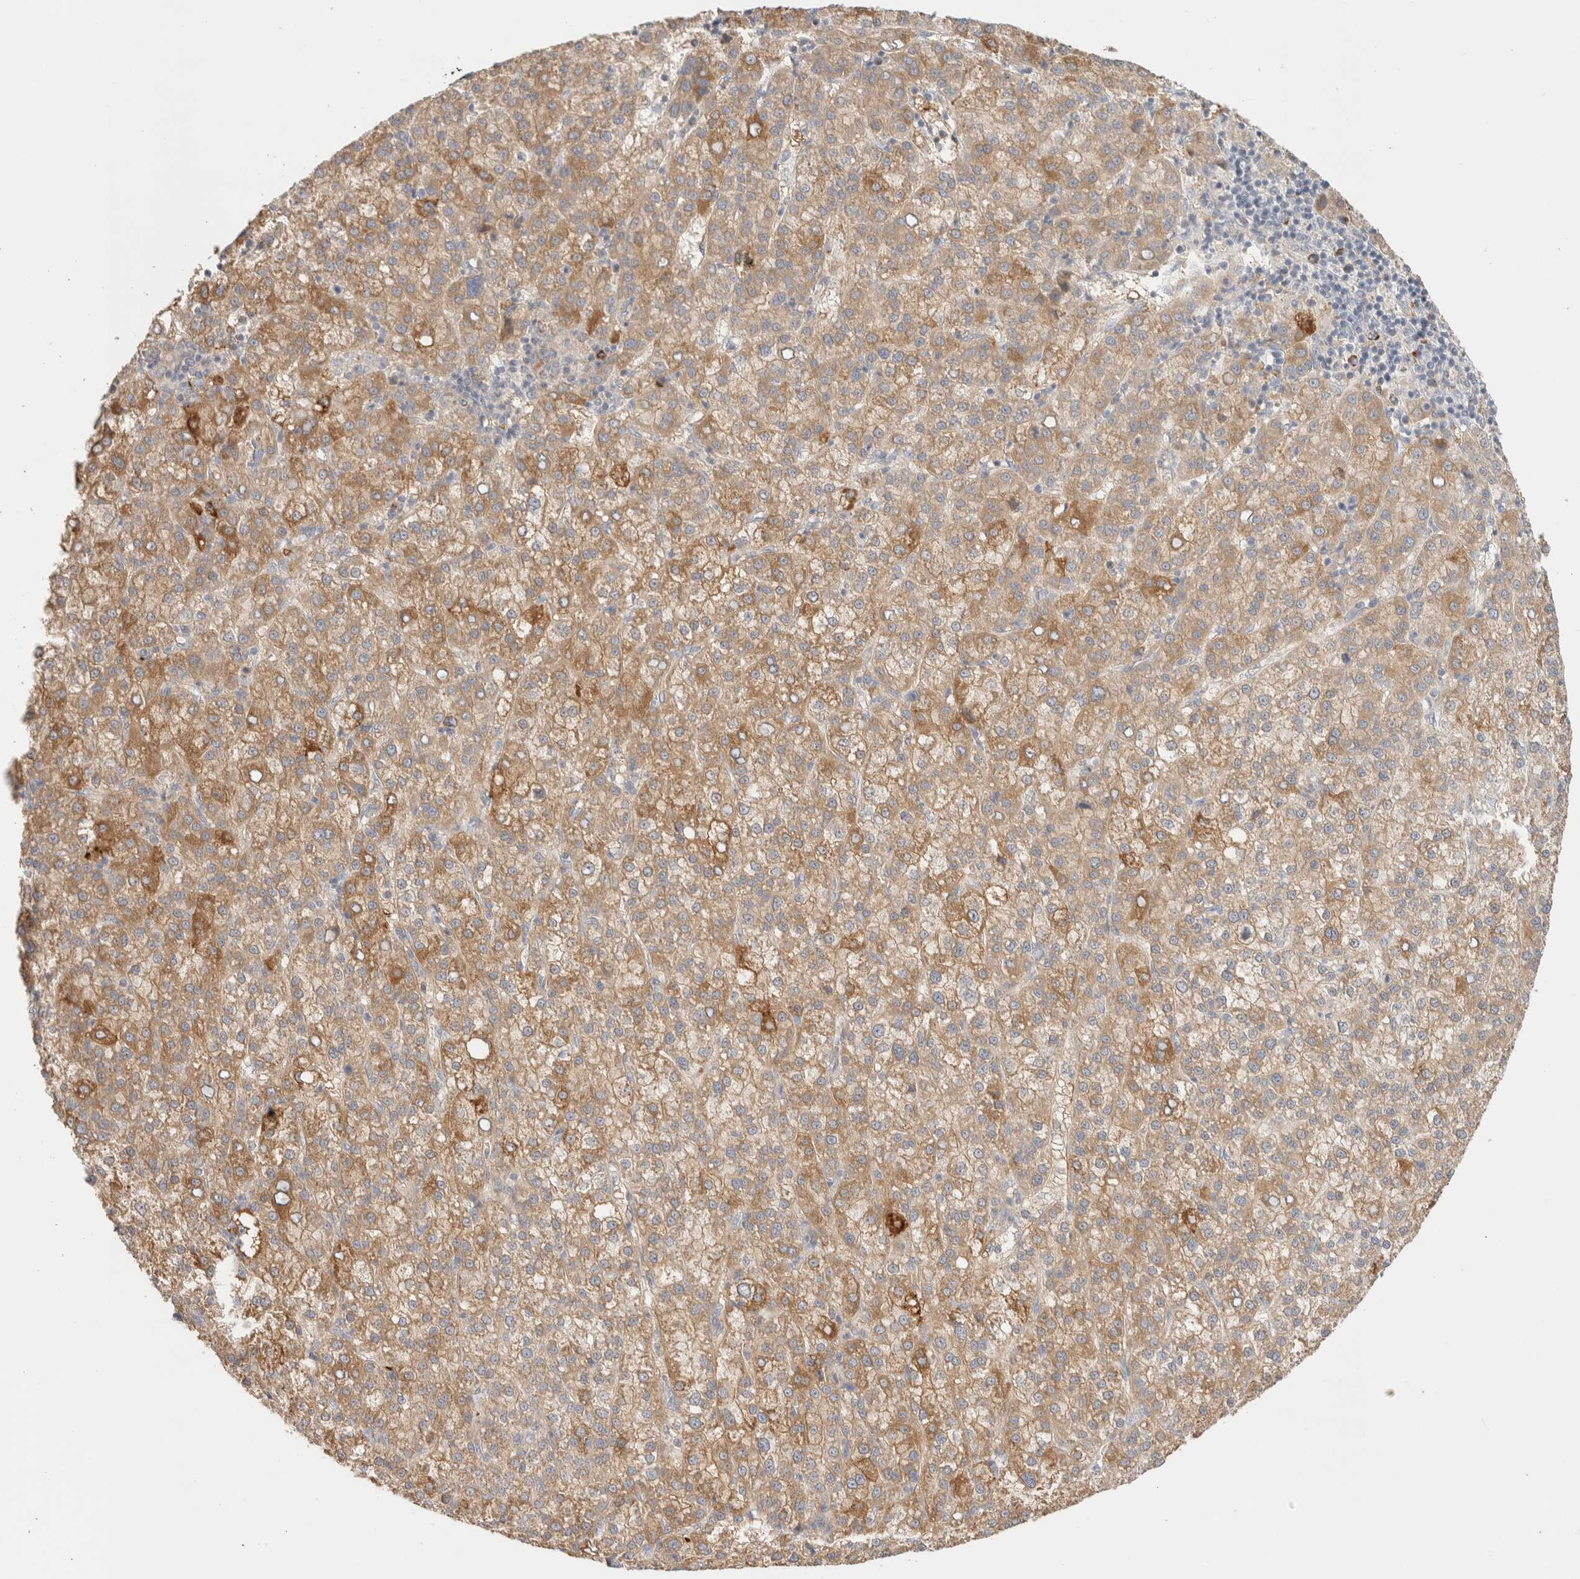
{"staining": {"intensity": "moderate", "quantity": ">75%", "location": "cytoplasmic/membranous"}, "tissue": "liver cancer", "cell_type": "Tumor cells", "image_type": "cancer", "snomed": [{"axis": "morphology", "description": "Carcinoma, Hepatocellular, NOS"}, {"axis": "topography", "description": "Liver"}], "caption": "Tumor cells display medium levels of moderate cytoplasmic/membranous expression in approximately >75% of cells in liver cancer. (IHC, brightfield microscopy, high magnification).", "gene": "MRM3", "patient": {"sex": "female", "age": 58}}